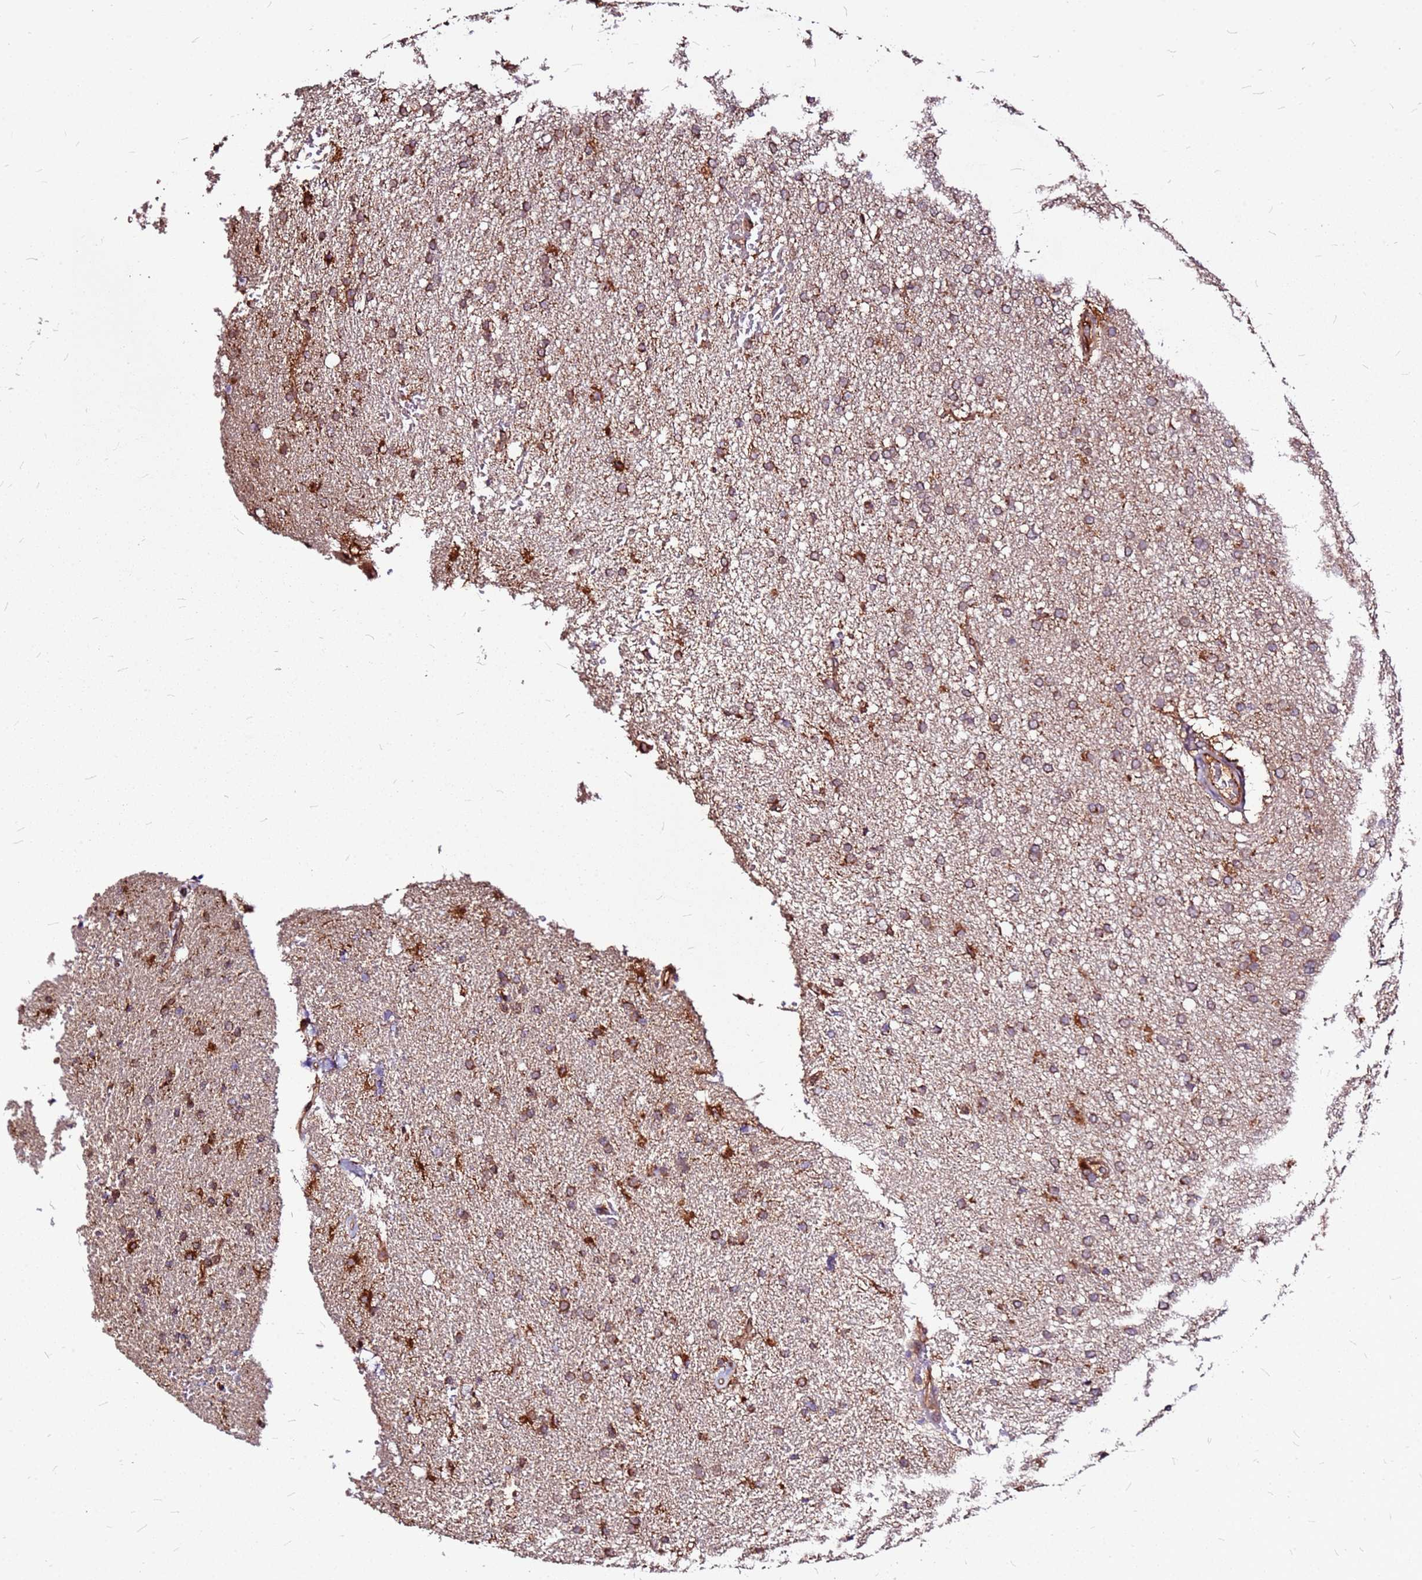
{"staining": {"intensity": "moderate", "quantity": ">75%", "location": "cytoplasmic/membranous"}, "tissue": "glioma", "cell_type": "Tumor cells", "image_type": "cancer", "snomed": [{"axis": "morphology", "description": "Glioma, malignant, High grade"}, {"axis": "topography", "description": "Brain"}], "caption": "Malignant high-grade glioma stained with DAB IHC shows medium levels of moderate cytoplasmic/membranous positivity in about >75% of tumor cells.", "gene": "LYPLAL1", "patient": {"sex": "male", "age": 72}}